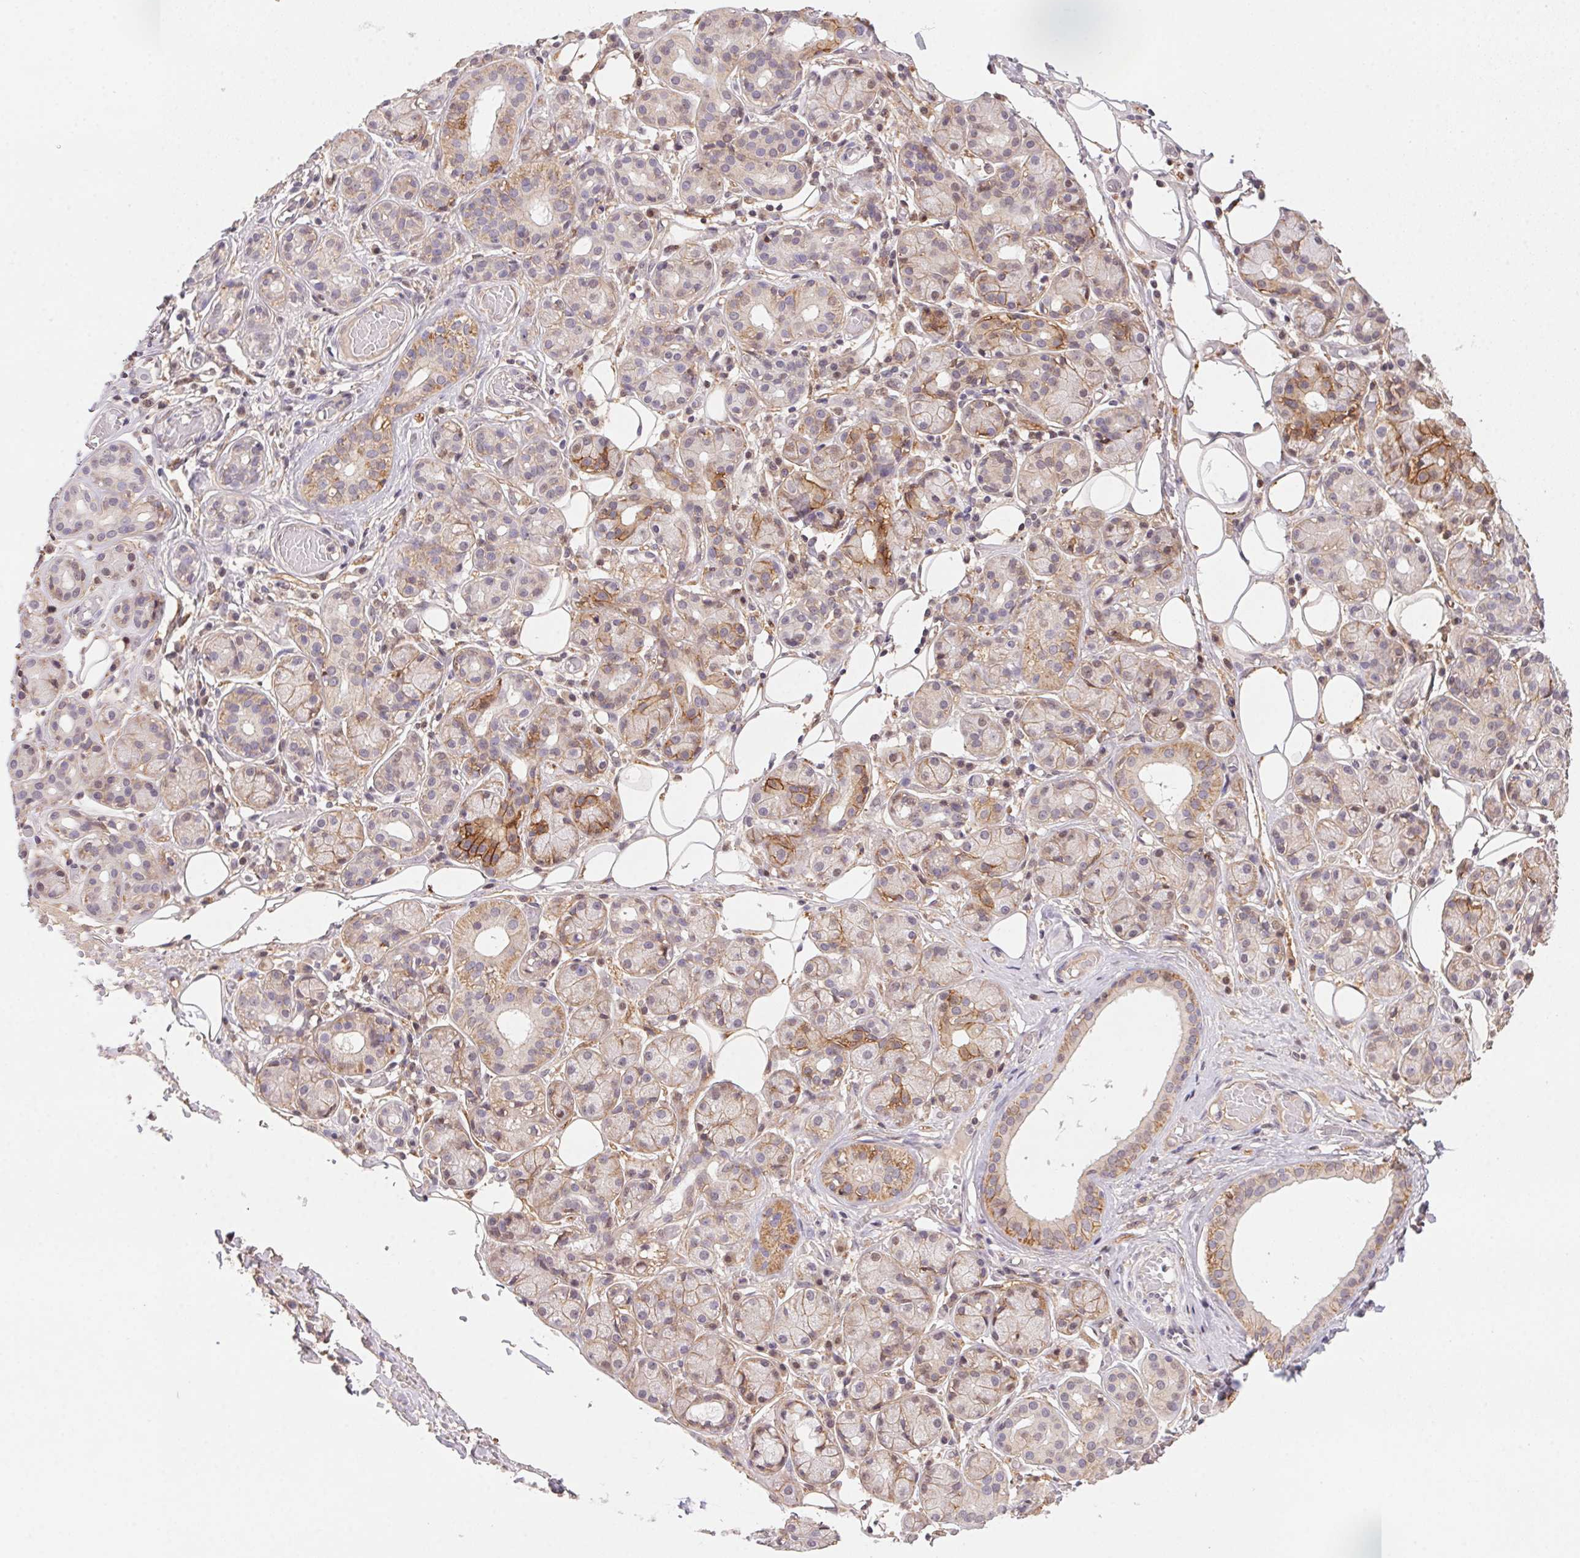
{"staining": {"intensity": "weak", "quantity": "25%-75%", "location": "cytoplasmic/membranous"}, "tissue": "salivary gland", "cell_type": "Glandular cells", "image_type": "normal", "snomed": [{"axis": "morphology", "description": "Normal tissue, NOS"}, {"axis": "topography", "description": "Salivary gland"}, {"axis": "topography", "description": "Peripheral nerve tissue"}], "caption": "The micrograph shows immunohistochemical staining of unremarkable salivary gland. There is weak cytoplasmic/membranous expression is present in approximately 25%-75% of glandular cells.", "gene": "SLC52A2", "patient": {"sex": "male", "age": 71}}